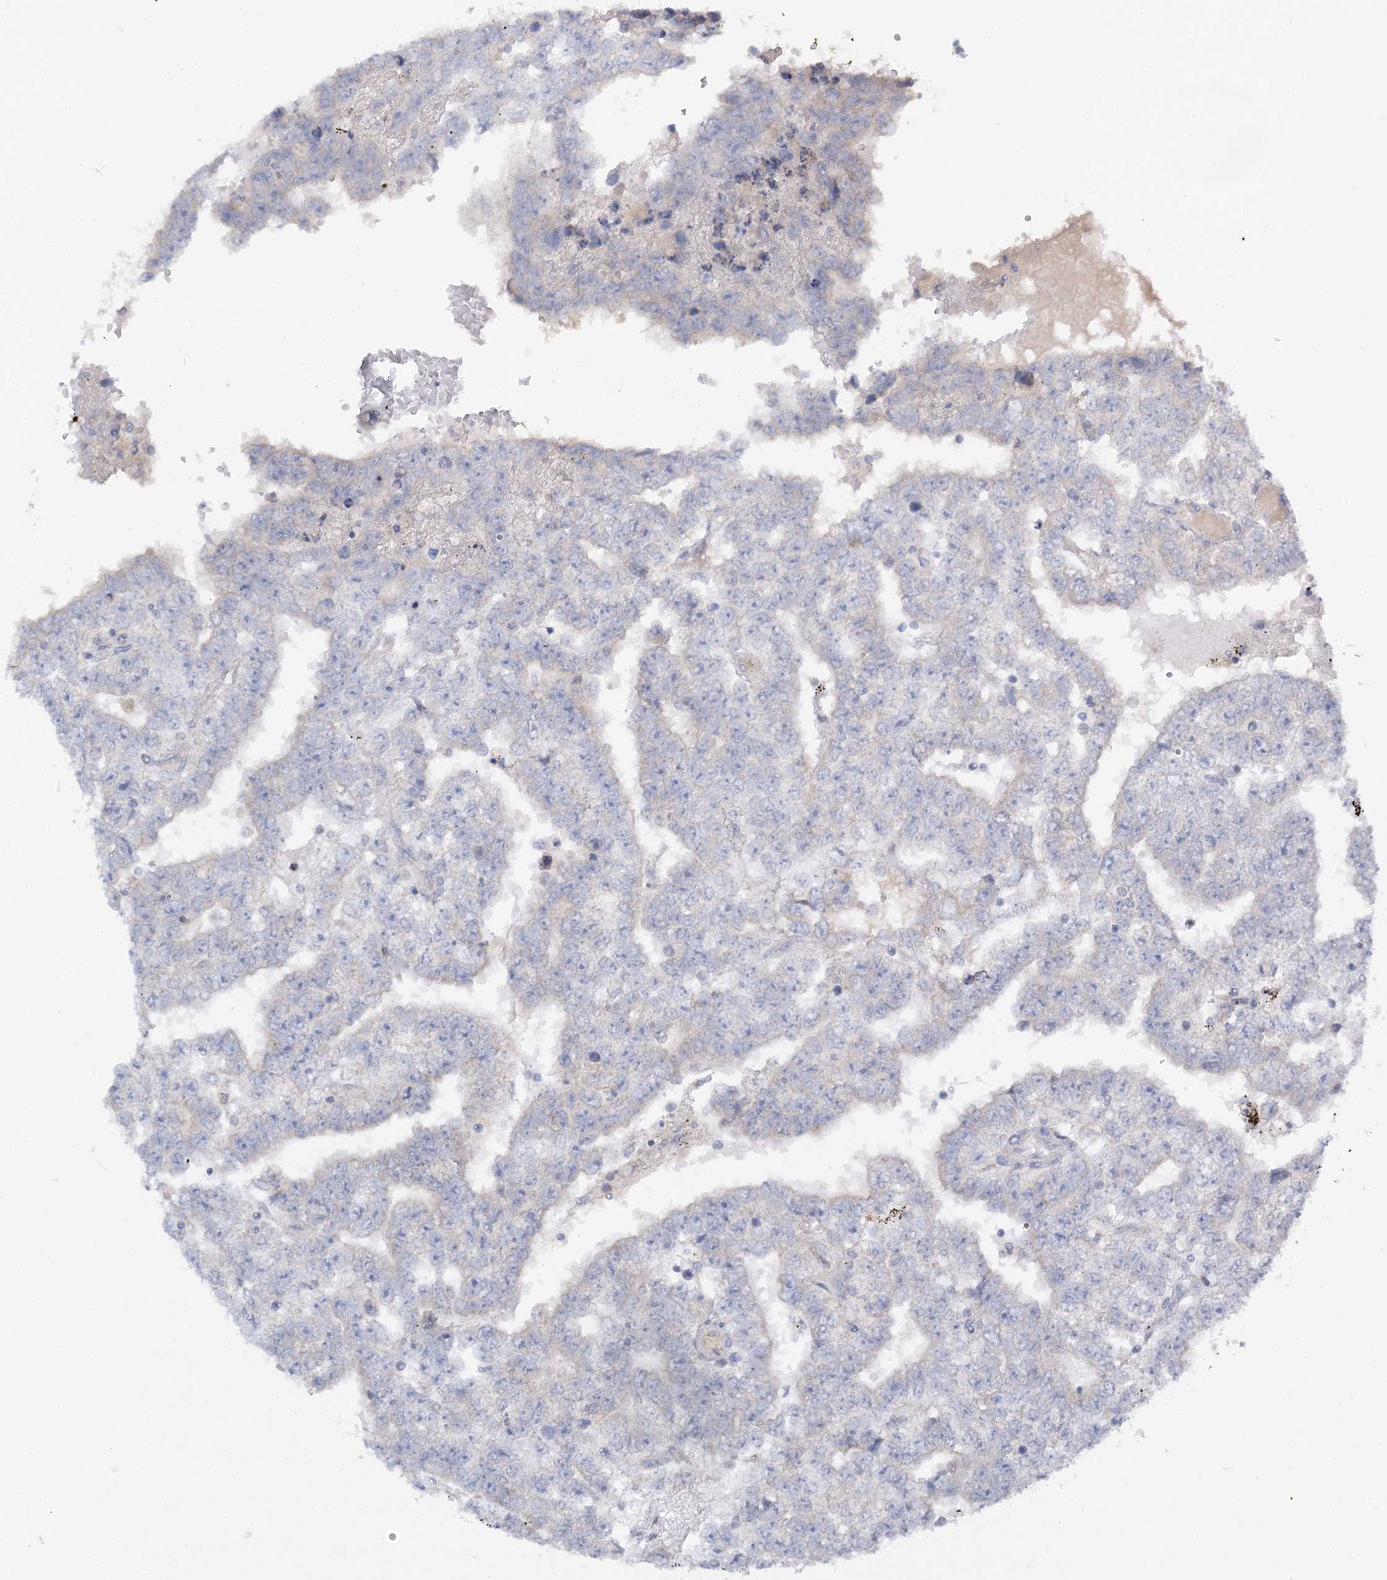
{"staining": {"intensity": "negative", "quantity": "none", "location": "none"}, "tissue": "testis cancer", "cell_type": "Tumor cells", "image_type": "cancer", "snomed": [{"axis": "morphology", "description": "Carcinoma, Embryonal, NOS"}, {"axis": "topography", "description": "Testis"}], "caption": "This is an immunohistochemistry (IHC) photomicrograph of human embryonal carcinoma (testis). There is no positivity in tumor cells.", "gene": "KIAA0825", "patient": {"sex": "male", "age": 25}}